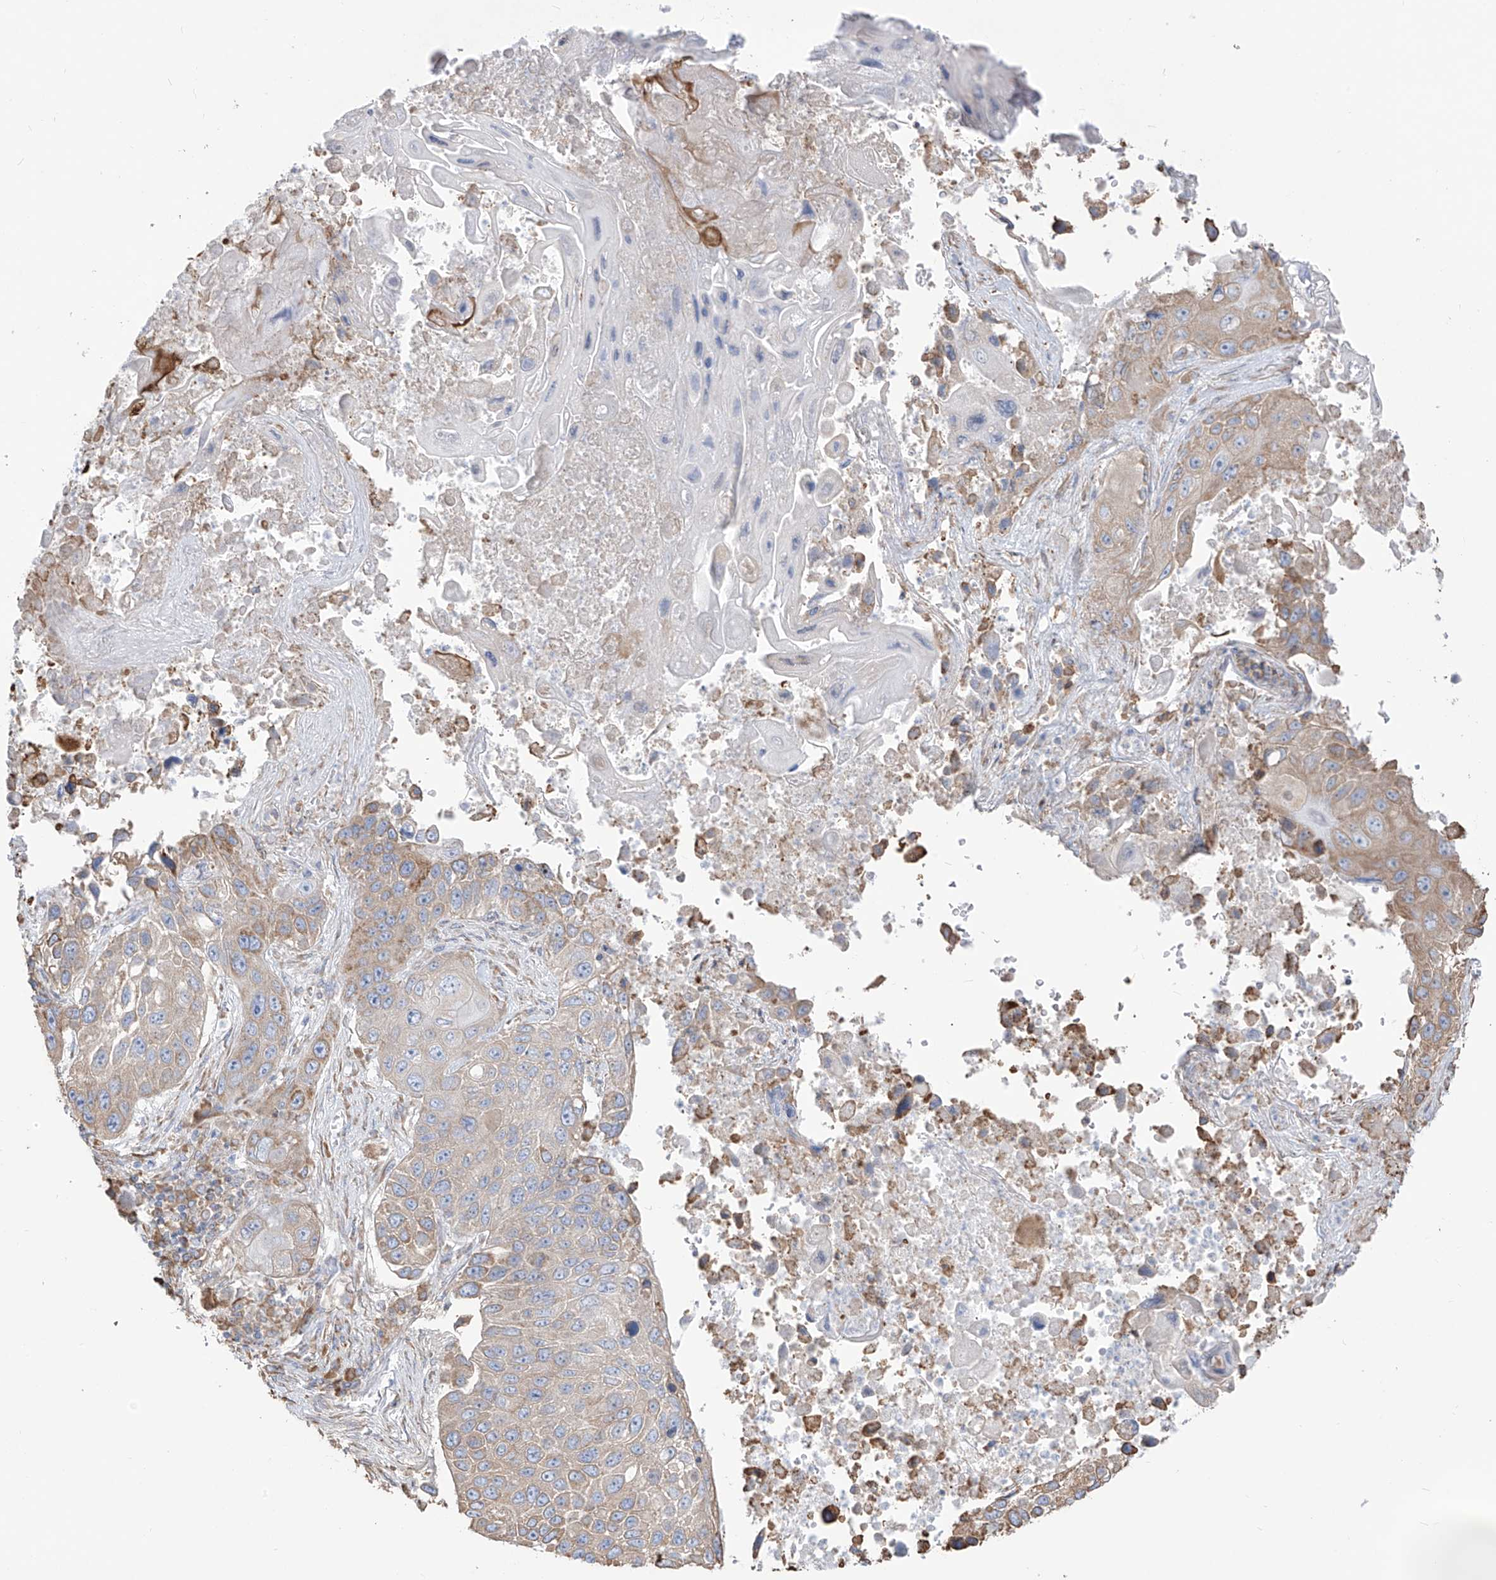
{"staining": {"intensity": "moderate", "quantity": "<25%", "location": "cytoplasmic/membranous"}, "tissue": "lung cancer", "cell_type": "Tumor cells", "image_type": "cancer", "snomed": [{"axis": "morphology", "description": "Squamous cell carcinoma, NOS"}, {"axis": "topography", "description": "Lung"}], "caption": "Protein staining shows moderate cytoplasmic/membranous expression in about <25% of tumor cells in lung squamous cell carcinoma.", "gene": "PDIA6", "patient": {"sex": "male", "age": 61}}